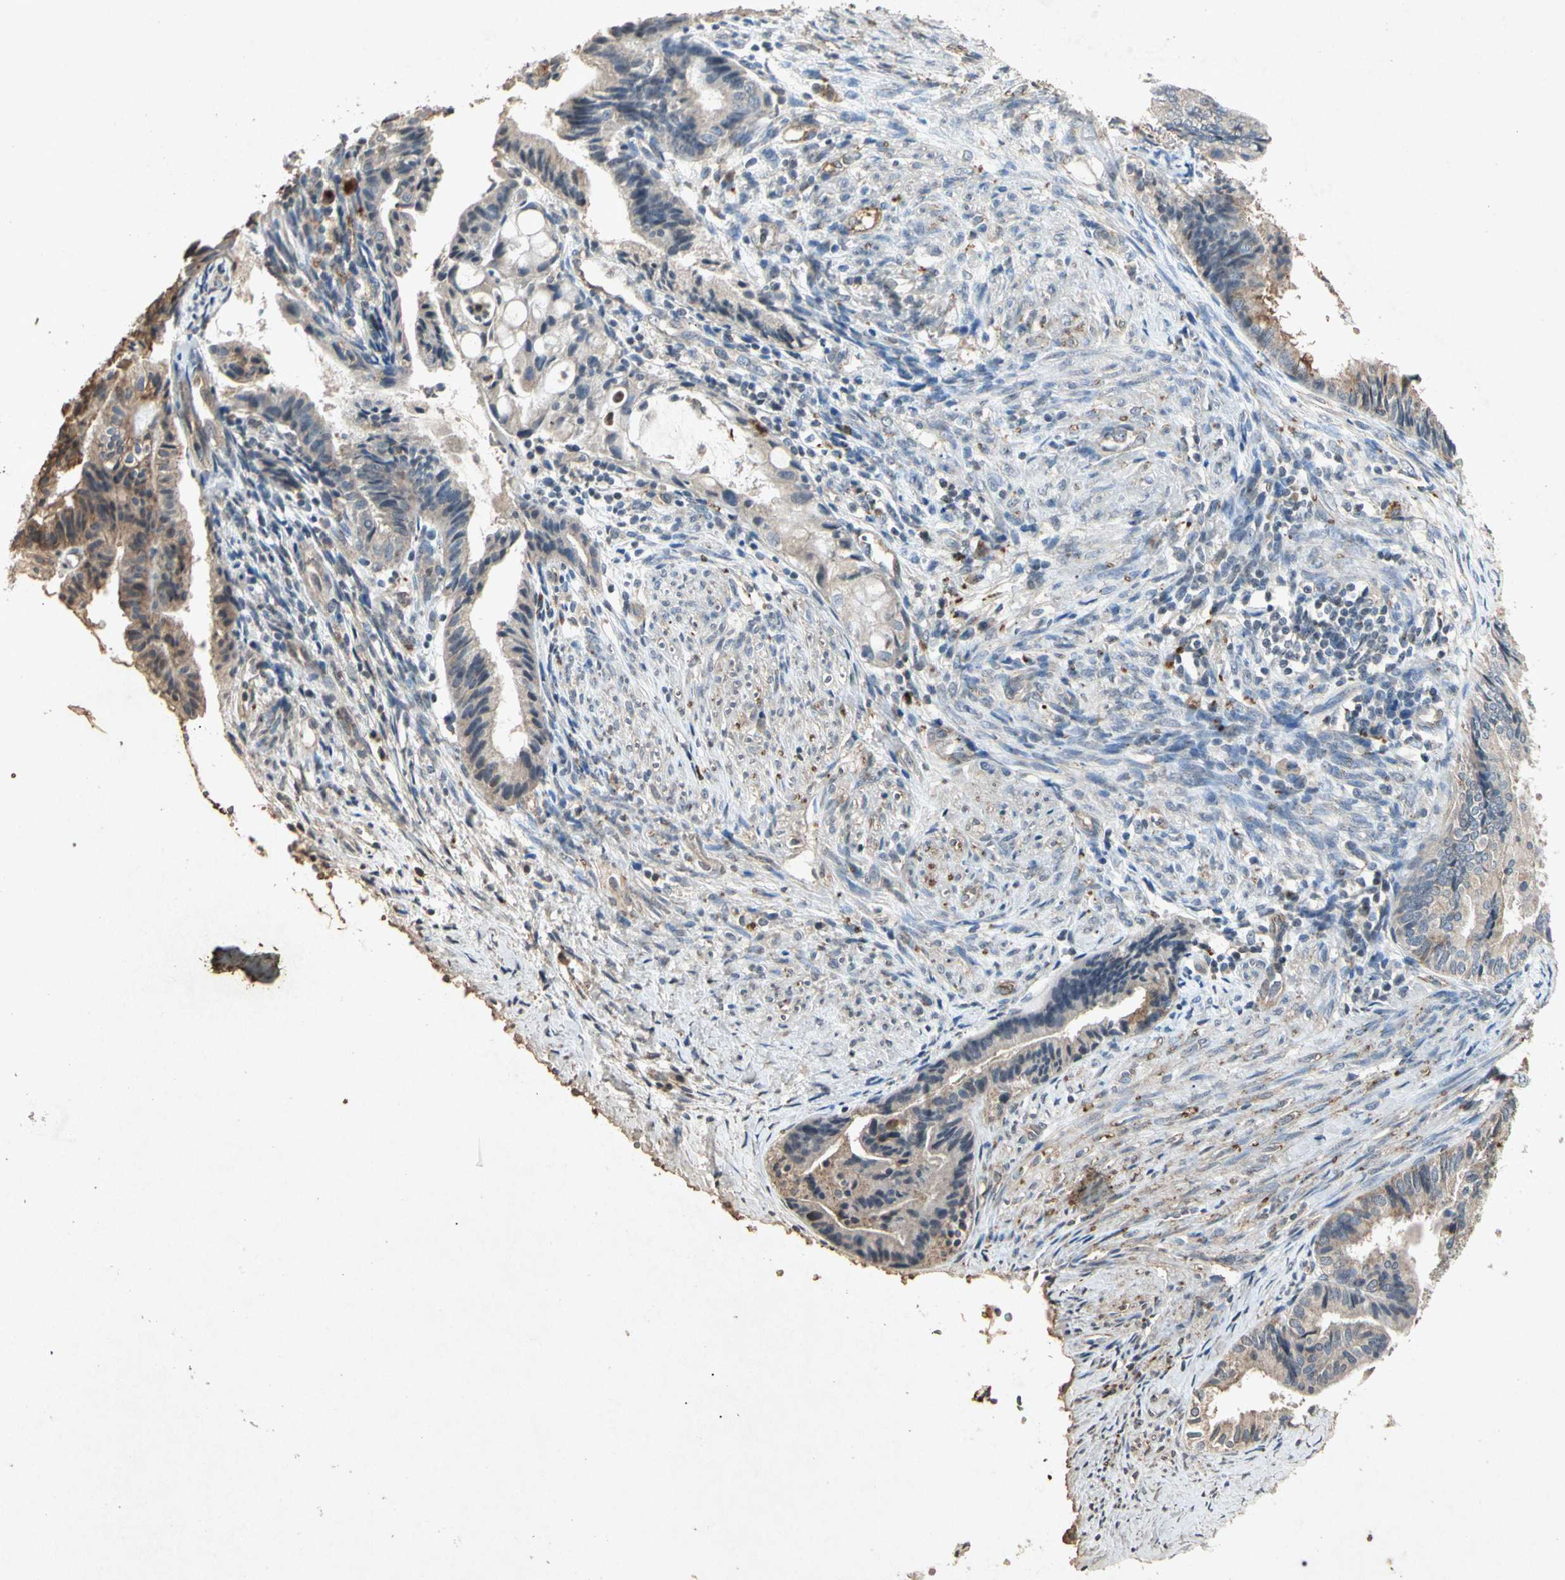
{"staining": {"intensity": "weak", "quantity": ">75%", "location": "cytoplasmic/membranous"}, "tissue": "endometrial cancer", "cell_type": "Tumor cells", "image_type": "cancer", "snomed": [{"axis": "morphology", "description": "Adenocarcinoma, NOS"}, {"axis": "topography", "description": "Endometrium"}], "caption": "IHC histopathology image of neoplastic tissue: human endometrial adenocarcinoma stained using immunohistochemistry (IHC) shows low levels of weak protein expression localized specifically in the cytoplasmic/membranous of tumor cells, appearing as a cytoplasmic/membranous brown color.", "gene": "MSRB1", "patient": {"sex": "female", "age": 86}}